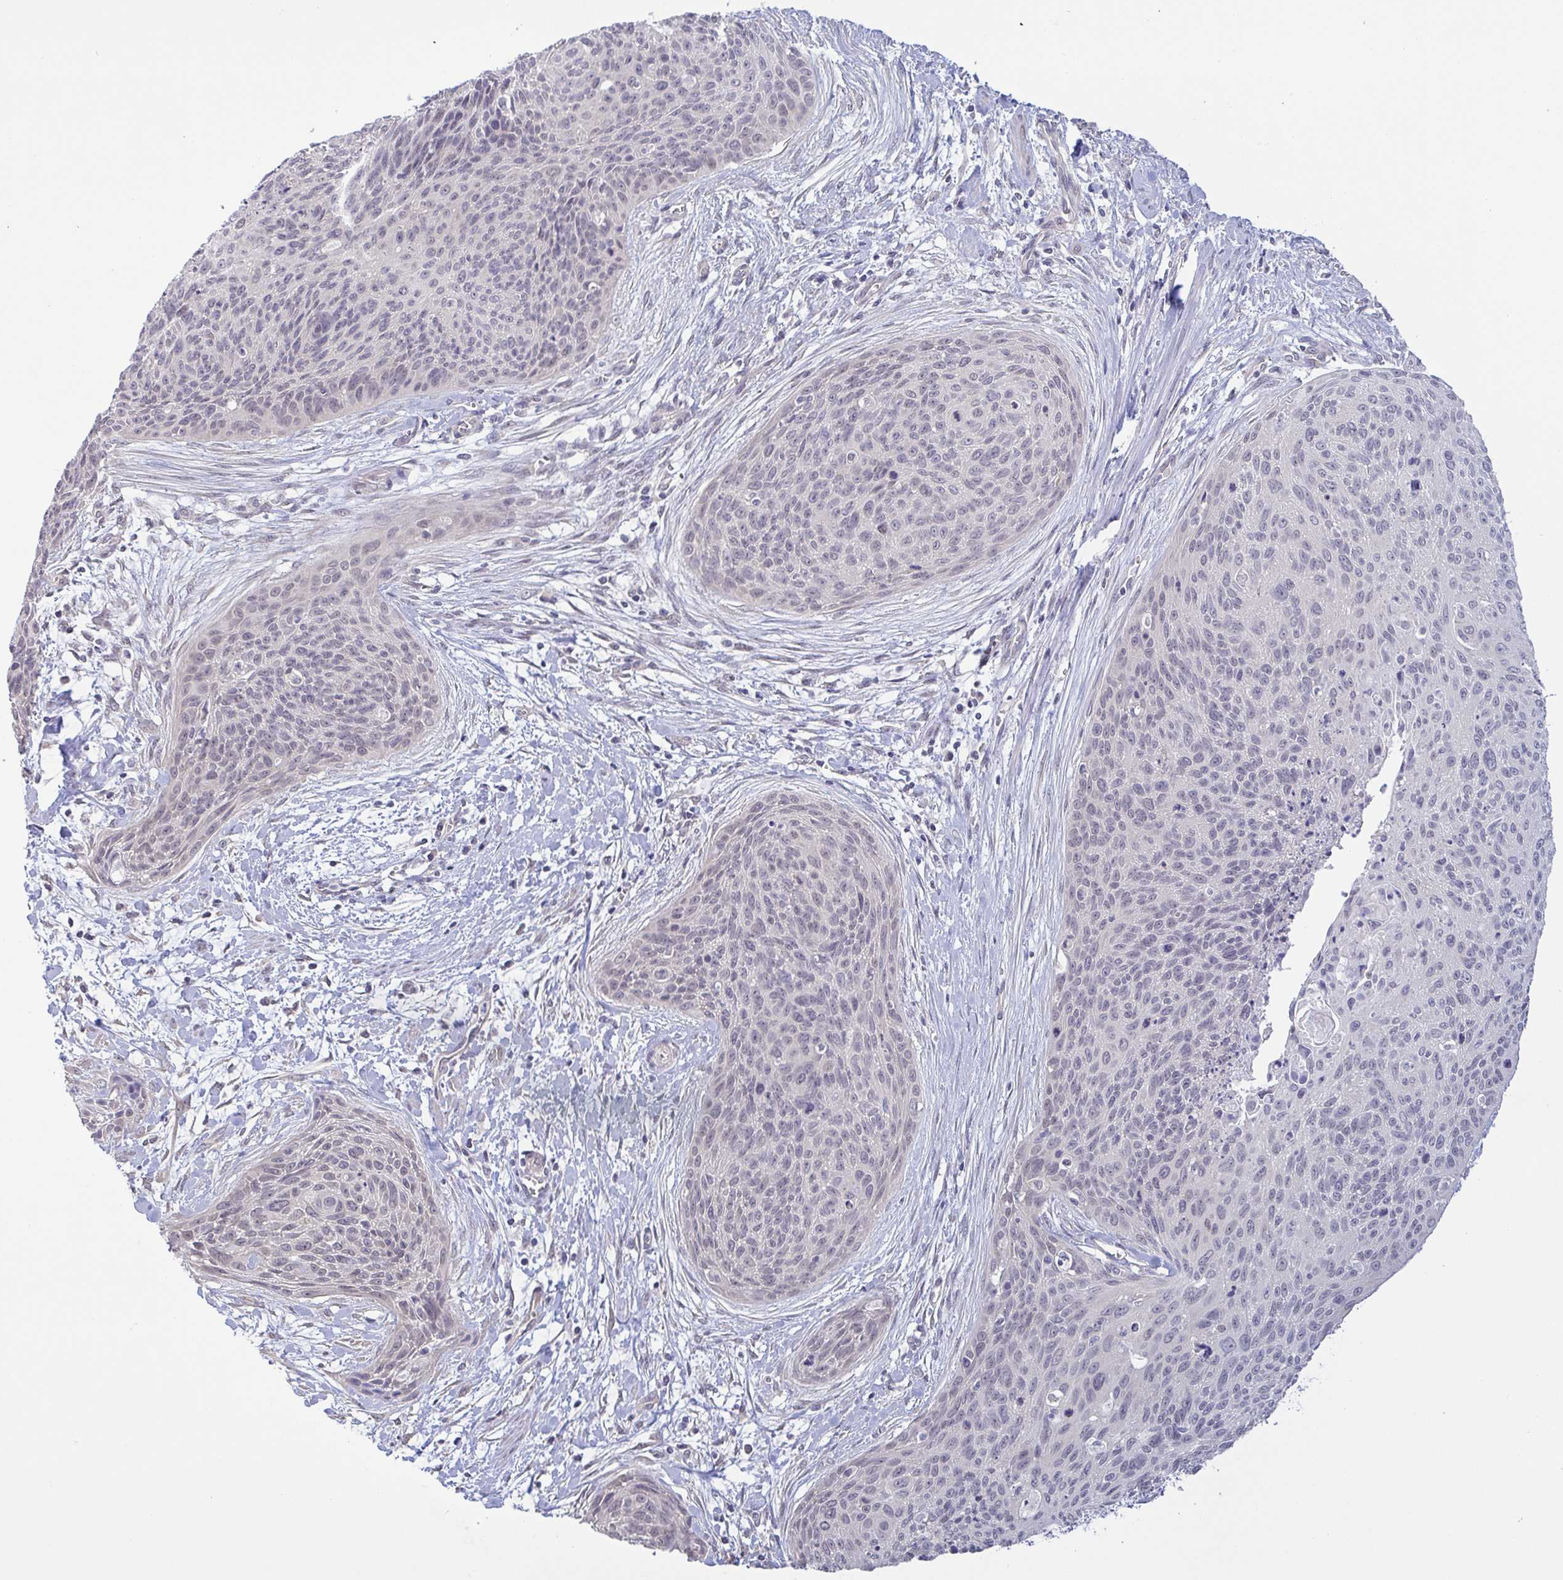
{"staining": {"intensity": "negative", "quantity": "none", "location": "none"}, "tissue": "cervical cancer", "cell_type": "Tumor cells", "image_type": "cancer", "snomed": [{"axis": "morphology", "description": "Squamous cell carcinoma, NOS"}, {"axis": "topography", "description": "Cervix"}], "caption": "Cervical cancer was stained to show a protein in brown. There is no significant staining in tumor cells.", "gene": "HYPK", "patient": {"sex": "female", "age": 55}}